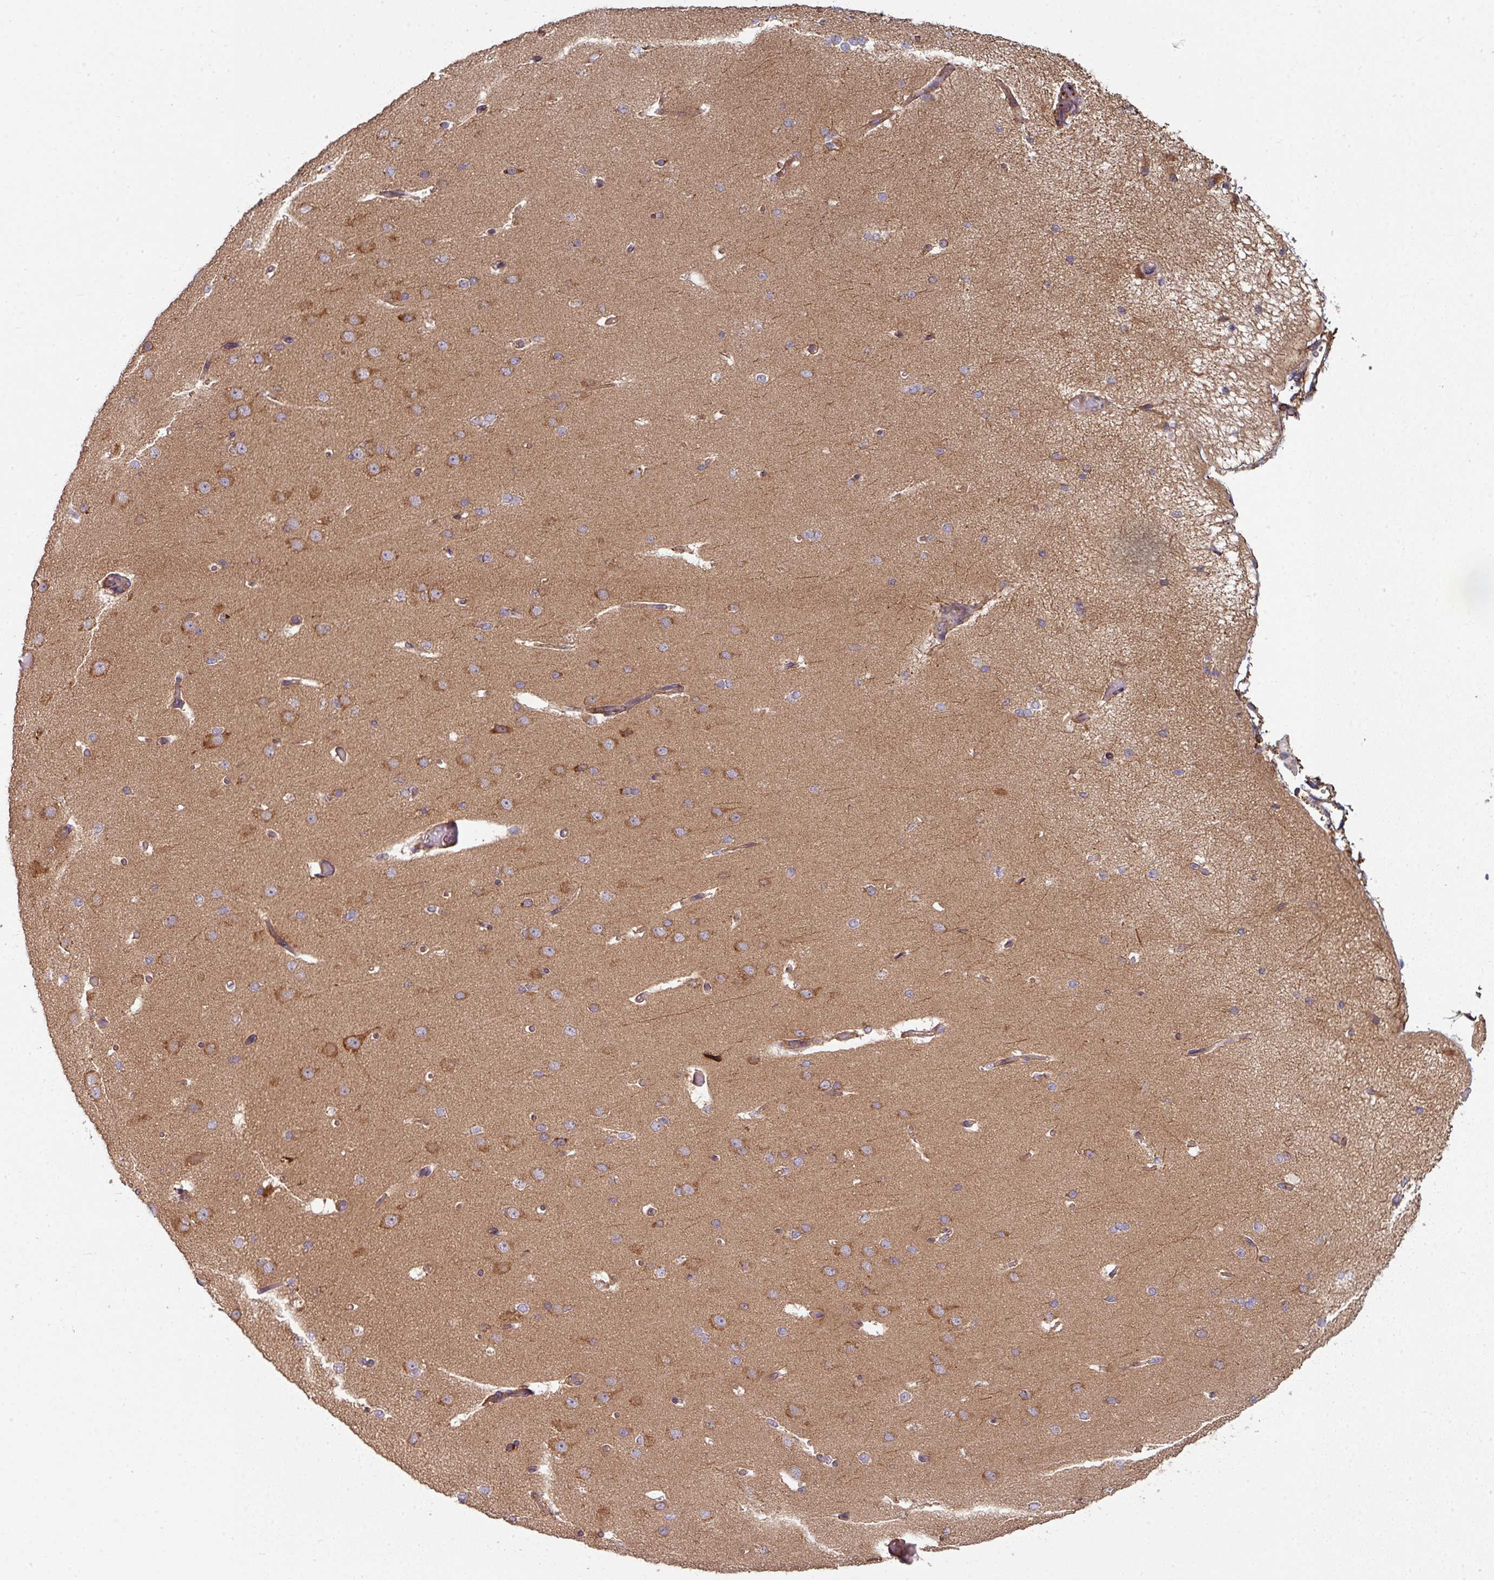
{"staining": {"intensity": "moderate", "quantity": ">75%", "location": "cytoplasmic/membranous"}, "tissue": "cerebral cortex", "cell_type": "Endothelial cells", "image_type": "normal", "snomed": [{"axis": "morphology", "description": "Normal tissue, NOS"}, {"axis": "morphology", "description": "Inflammation, NOS"}, {"axis": "topography", "description": "Cerebral cortex"}], "caption": "Immunohistochemical staining of unremarkable human cerebral cortex reveals >75% levels of moderate cytoplasmic/membranous protein expression in approximately >75% of endothelial cells. (IHC, brightfield microscopy, high magnification).", "gene": "FAT4", "patient": {"sex": "male", "age": 6}}